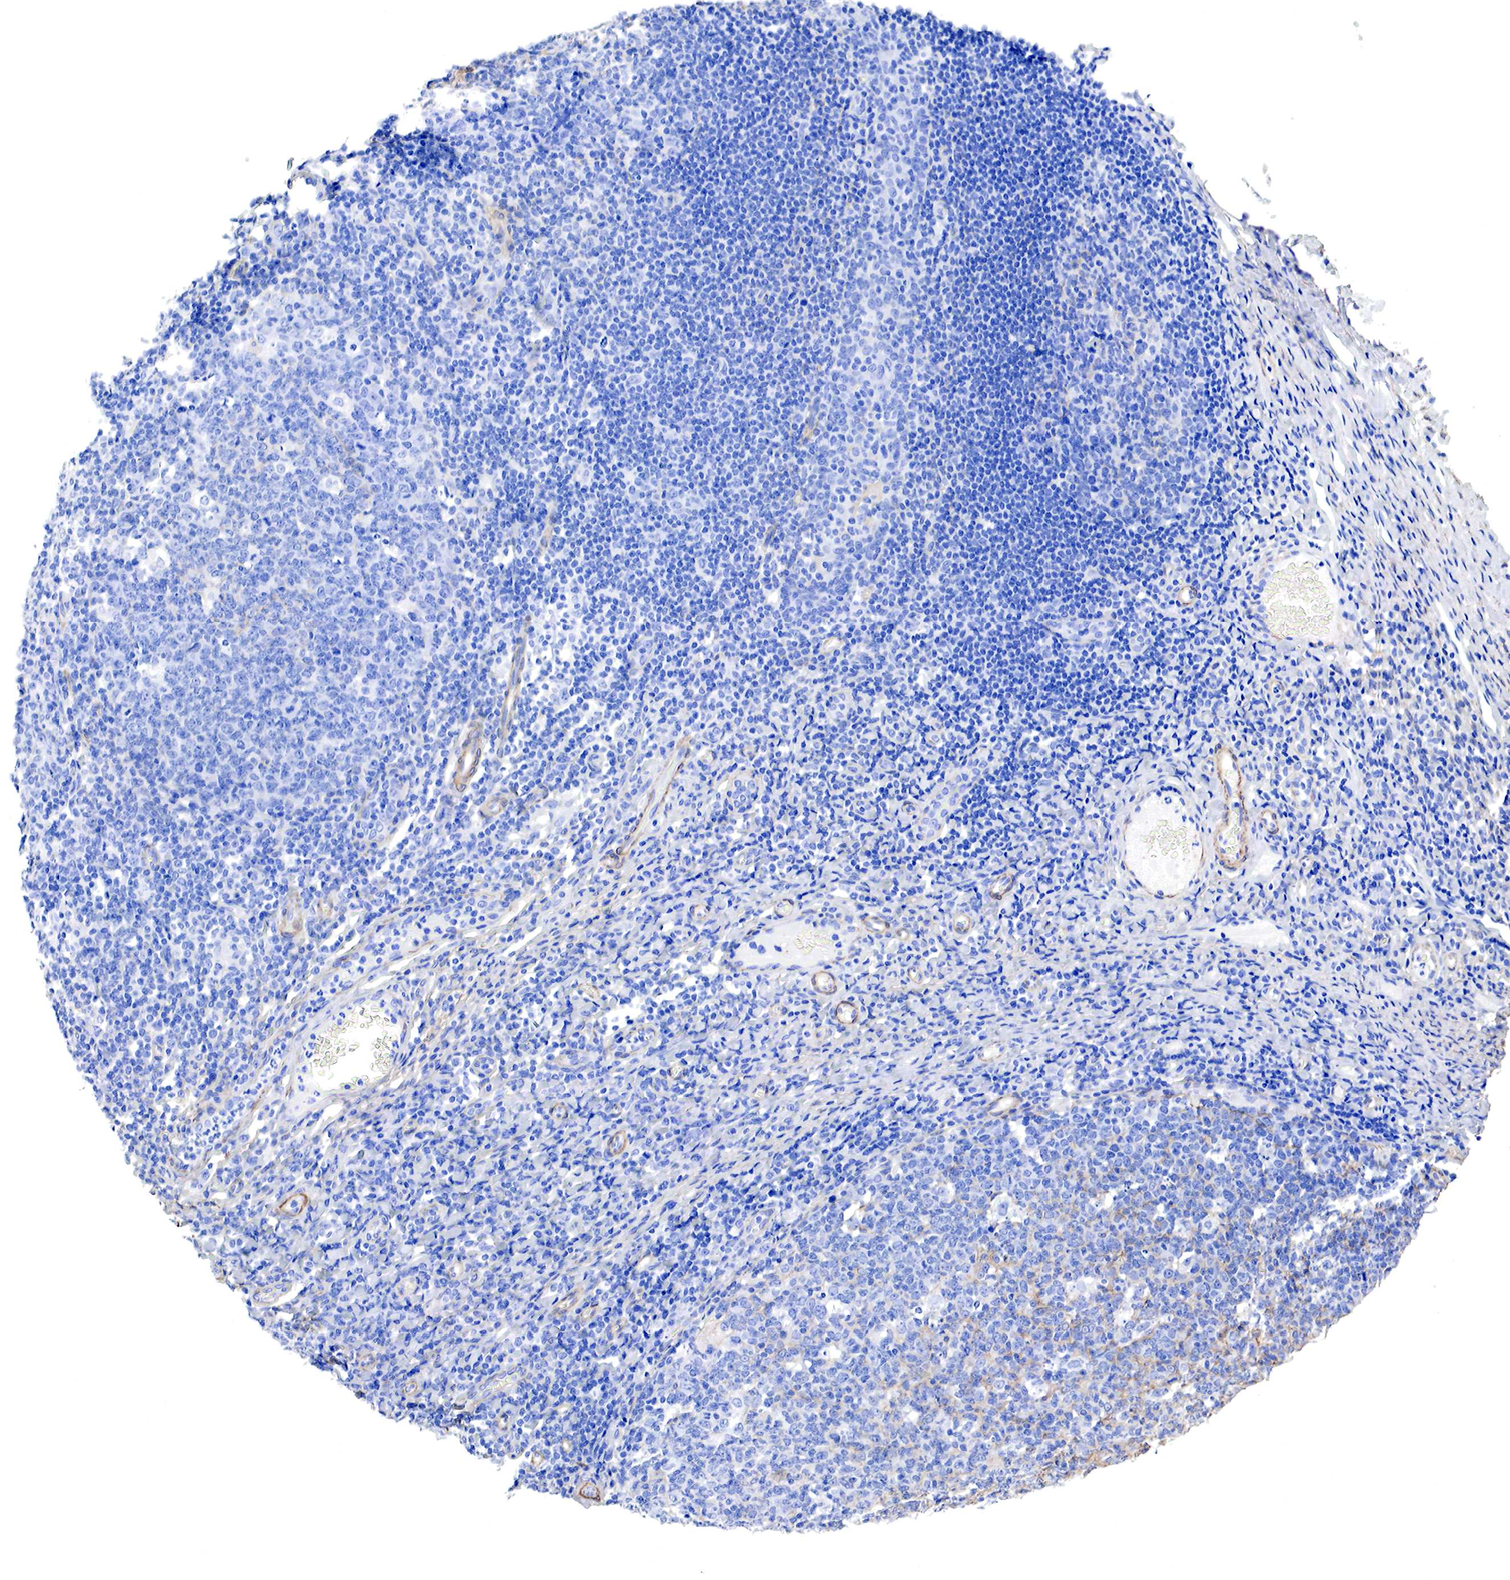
{"staining": {"intensity": "negative", "quantity": "none", "location": "none"}, "tissue": "tonsil", "cell_type": "Germinal center cells", "image_type": "normal", "snomed": [{"axis": "morphology", "description": "Normal tissue, NOS"}, {"axis": "topography", "description": "Tonsil"}], "caption": "High power microscopy histopathology image of an IHC micrograph of benign tonsil, revealing no significant staining in germinal center cells.", "gene": "TPM1", "patient": {"sex": "male", "age": 6}}